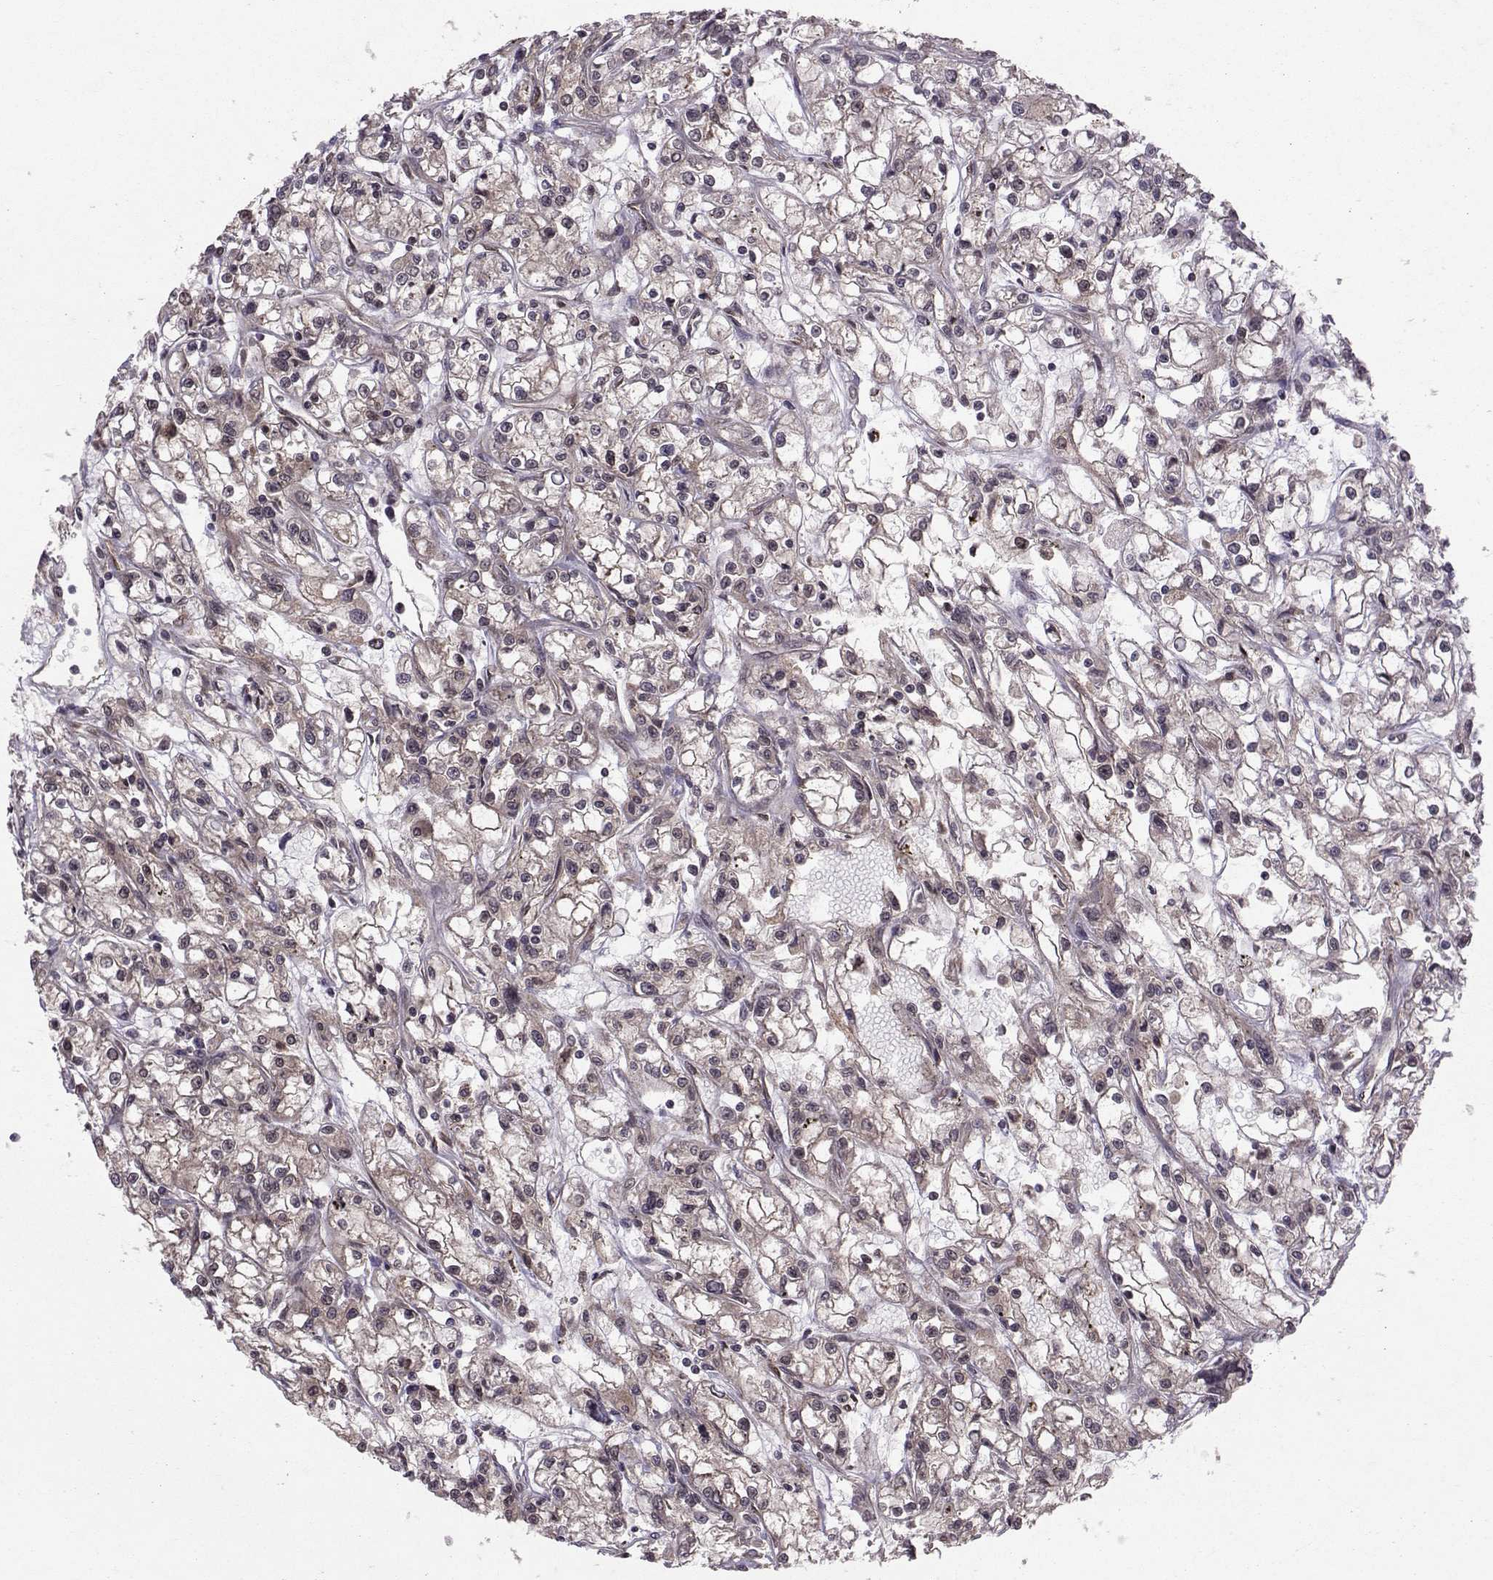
{"staining": {"intensity": "negative", "quantity": "none", "location": "none"}, "tissue": "renal cancer", "cell_type": "Tumor cells", "image_type": "cancer", "snomed": [{"axis": "morphology", "description": "Adenocarcinoma, NOS"}, {"axis": "topography", "description": "Kidney"}], "caption": "Tumor cells are negative for brown protein staining in renal cancer (adenocarcinoma).", "gene": "PPP2R2A", "patient": {"sex": "female", "age": 59}}